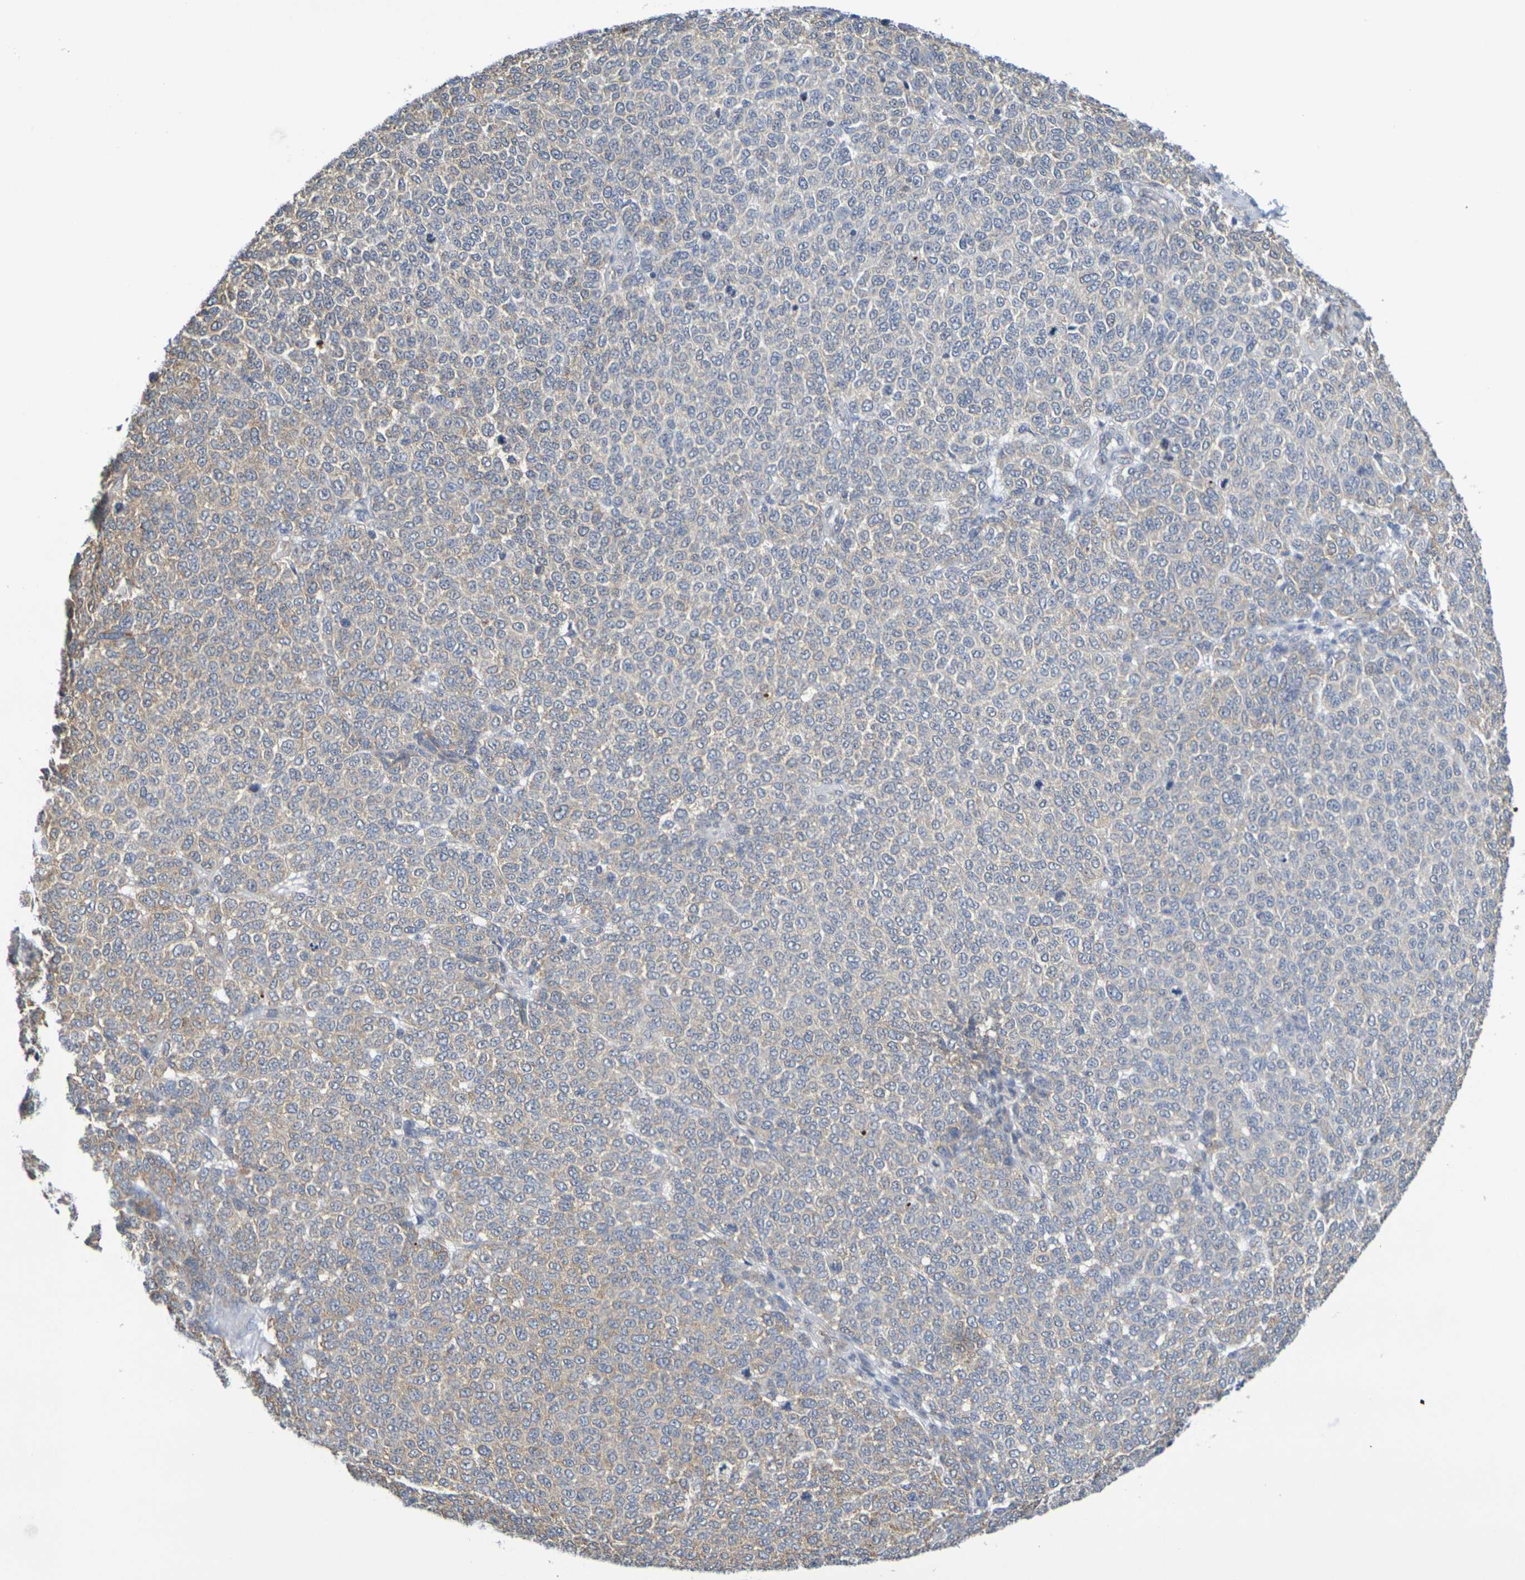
{"staining": {"intensity": "moderate", "quantity": ">75%", "location": "cytoplasmic/membranous"}, "tissue": "melanoma", "cell_type": "Tumor cells", "image_type": "cancer", "snomed": [{"axis": "morphology", "description": "Malignant melanoma, NOS"}, {"axis": "topography", "description": "Skin"}], "caption": "Tumor cells display medium levels of moderate cytoplasmic/membranous staining in about >75% of cells in melanoma.", "gene": "CHRNB1", "patient": {"sex": "male", "age": 59}}